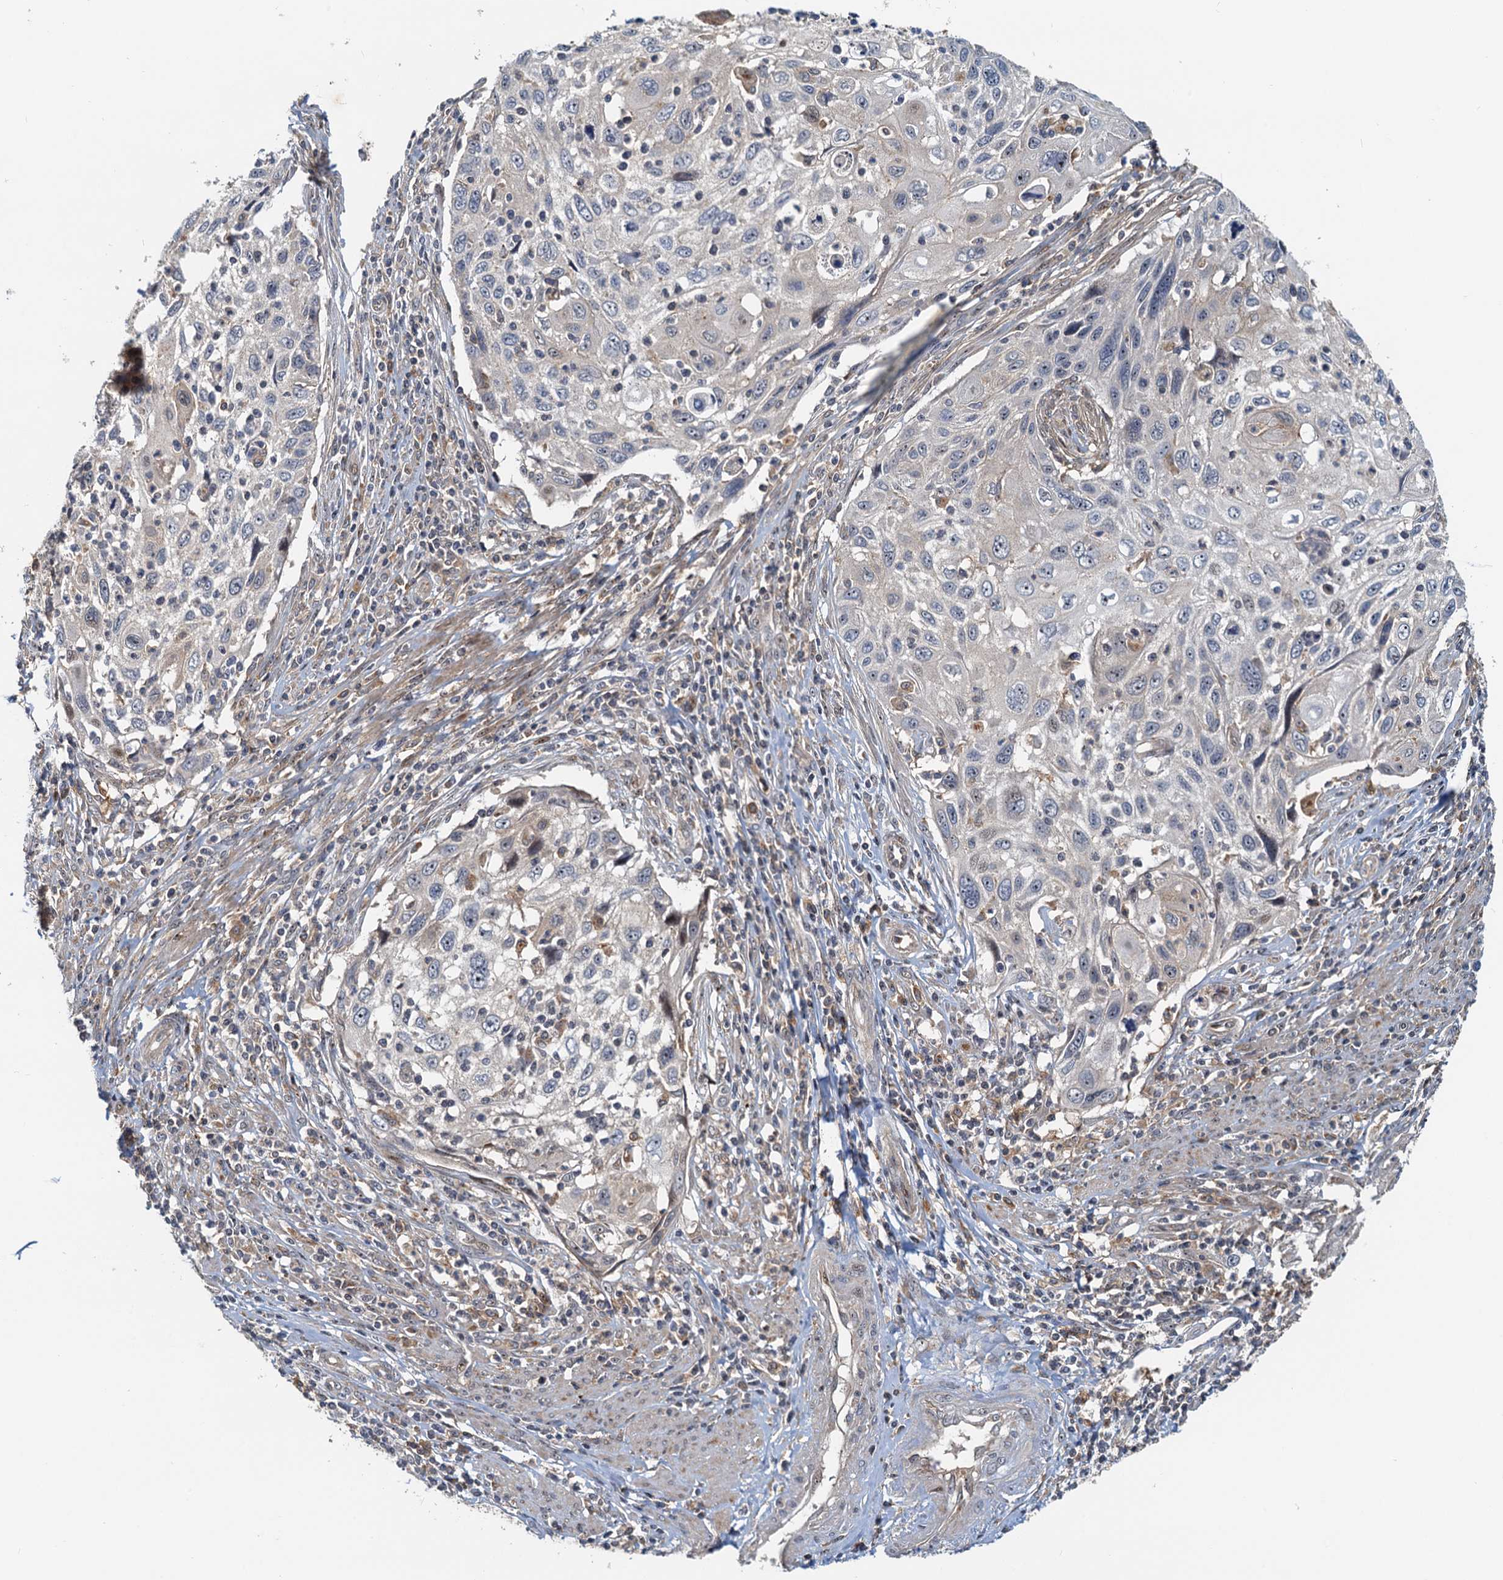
{"staining": {"intensity": "negative", "quantity": "none", "location": "none"}, "tissue": "cervical cancer", "cell_type": "Tumor cells", "image_type": "cancer", "snomed": [{"axis": "morphology", "description": "Squamous cell carcinoma, NOS"}, {"axis": "topography", "description": "Cervix"}], "caption": "A micrograph of cervical squamous cell carcinoma stained for a protein shows no brown staining in tumor cells.", "gene": "TOLLIP", "patient": {"sex": "female", "age": 70}}